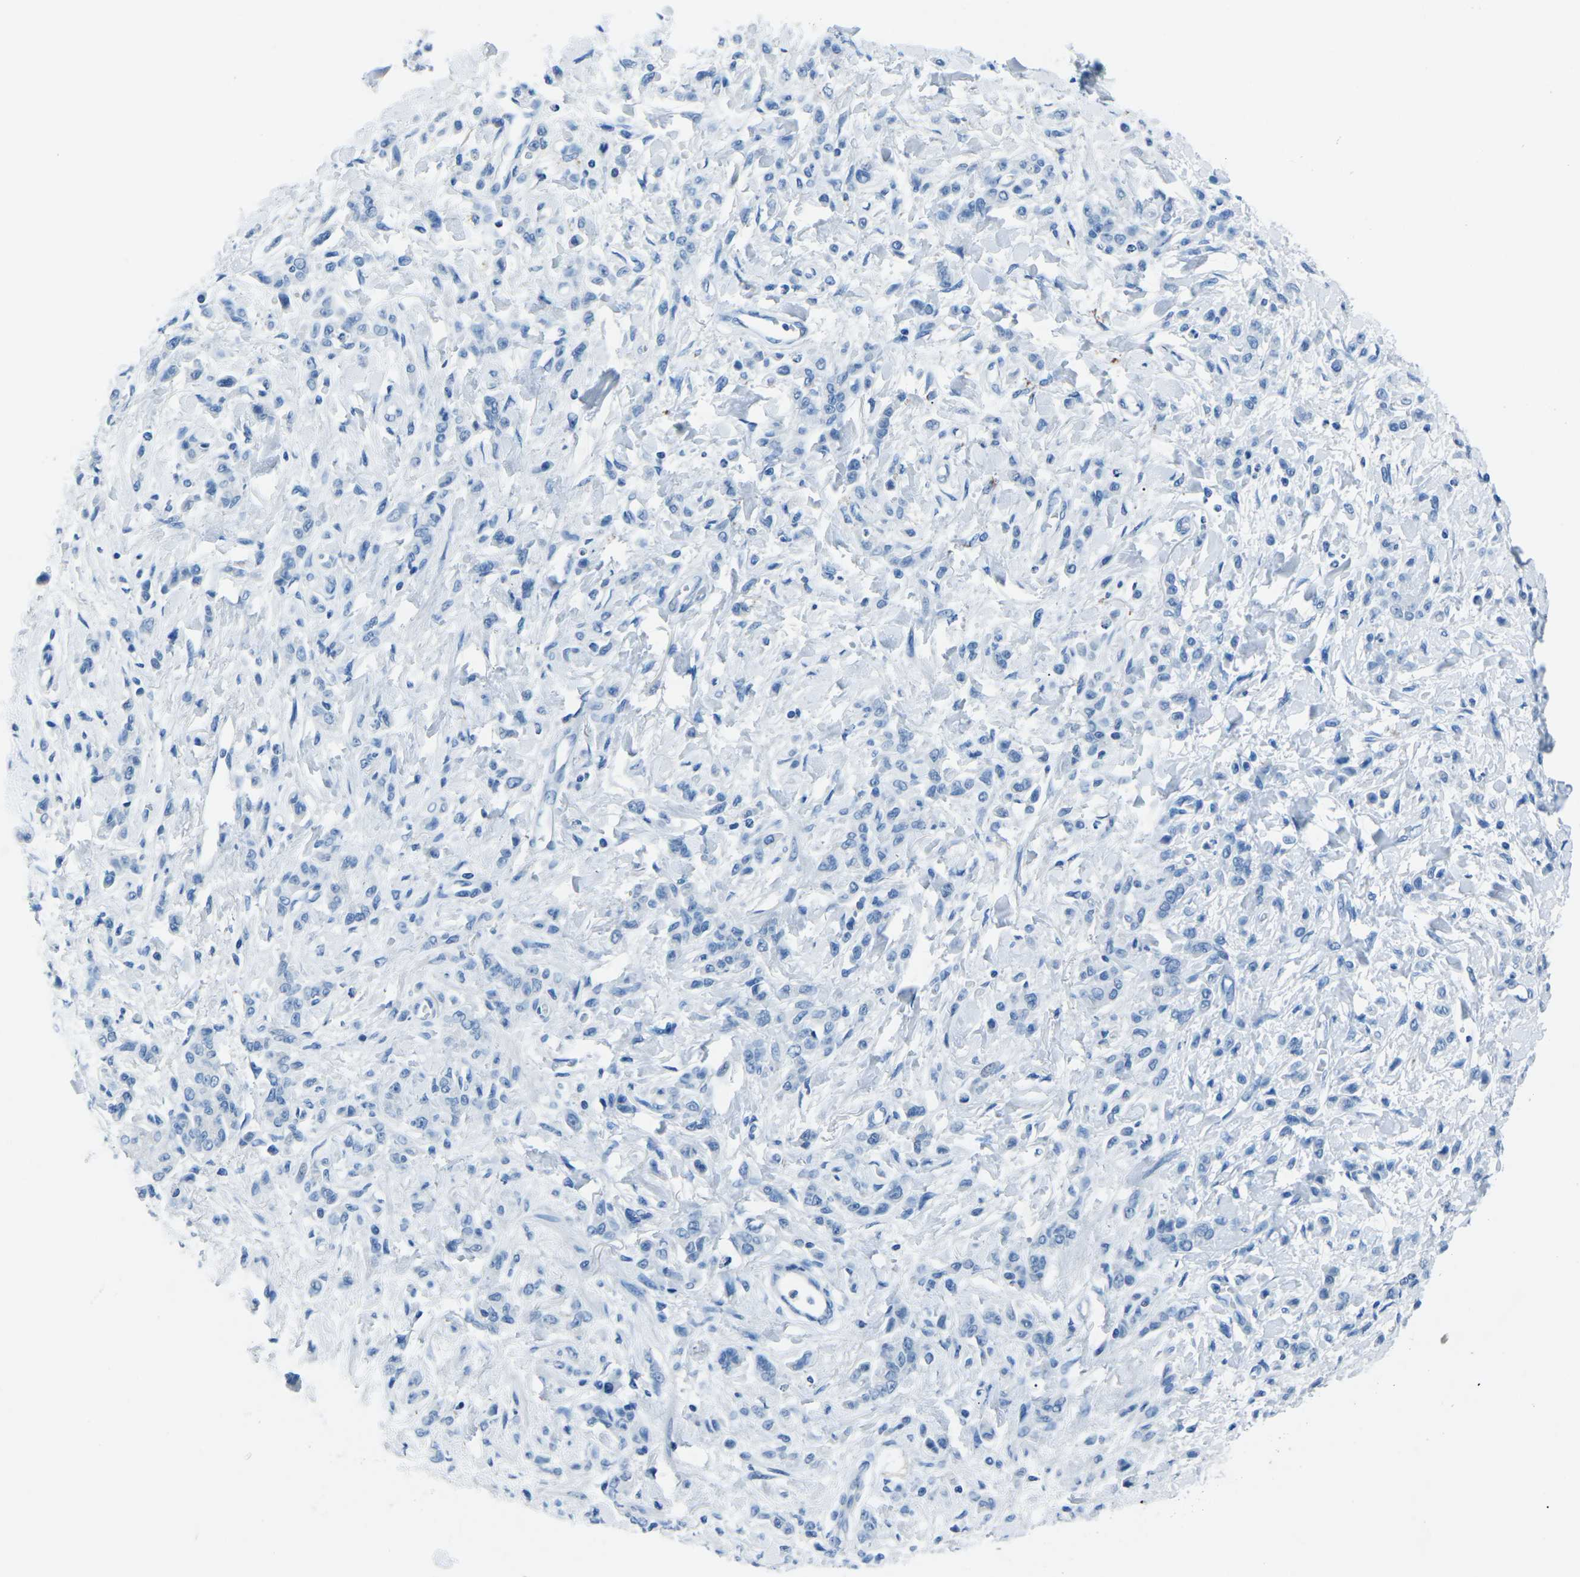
{"staining": {"intensity": "negative", "quantity": "none", "location": "none"}, "tissue": "stomach cancer", "cell_type": "Tumor cells", "image_type": "cancer", "snomed": [{"axis": "morphology", "description": "Normal tissue, NOS"}, {"axis": "morphology", "description": "Adenocarcinoma, NOS"}, {"axis": "topography", "description": "Stomach"}], "caption": "Immunohistochemistry (IHC) photomicrograph of human stomach cancer stained for a protein (brown), which shows no staining in tumor cells.", "gene": "MYH8", "patient": {"sex": "male", "age": 82}}